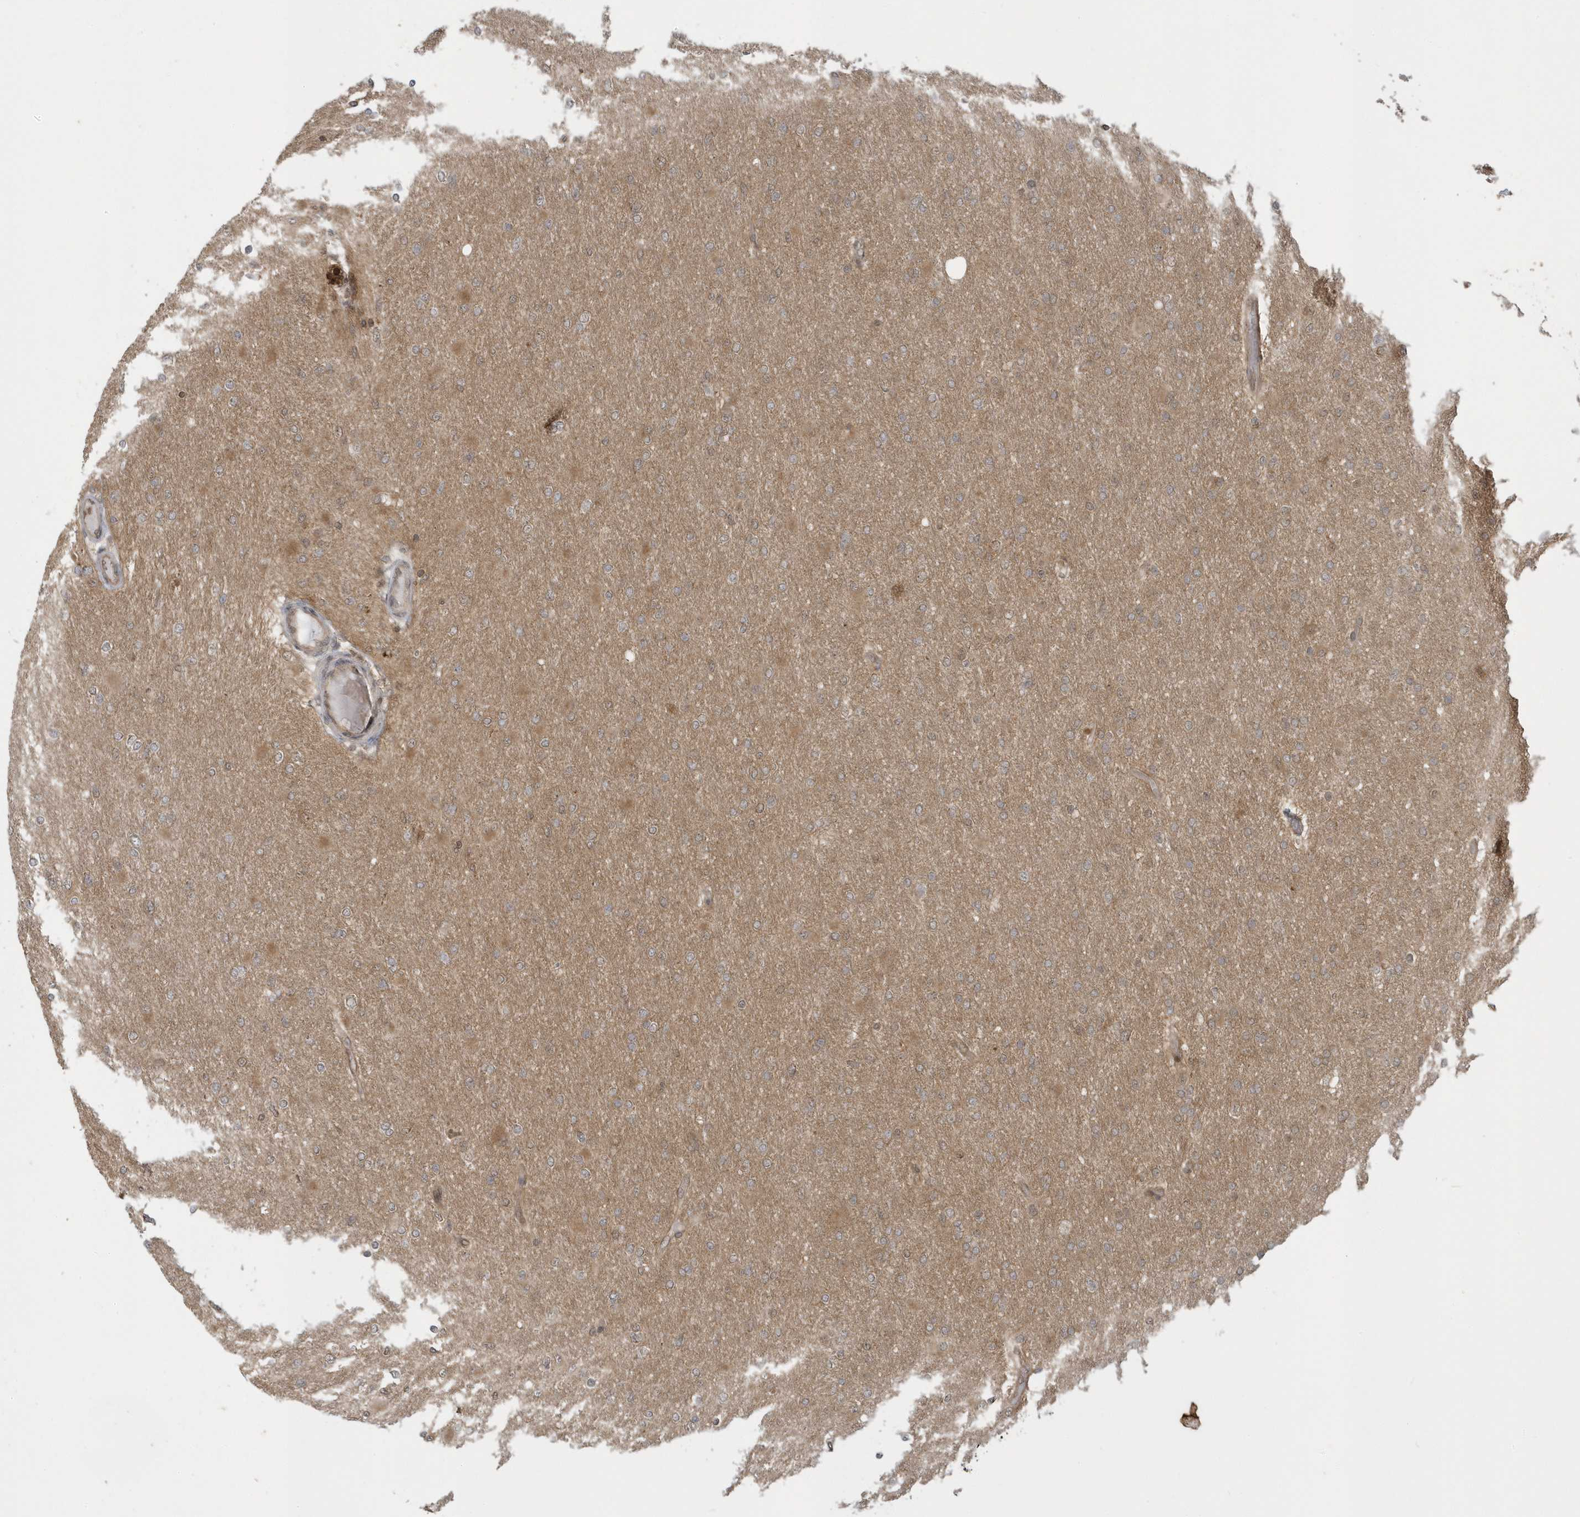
{"staining": {"intensity": "weak", "quantity": "<25%", "location": "nuclear"}, "tissue": "glioma", "cell_type": "Tumor cells", "image_type": "cancer", "snomed": [{"axis": "morphology", "description": "Glioma, malignant, High grade"}, {"axis": "topography", "description": "Cerebral cortex"}], "caption": "Glioma was stained to show a protein in brown. There is no significant positivity in tumor cells.", "gene": "PPP1R7", "patient": {"sex": "female", "age": 36}}